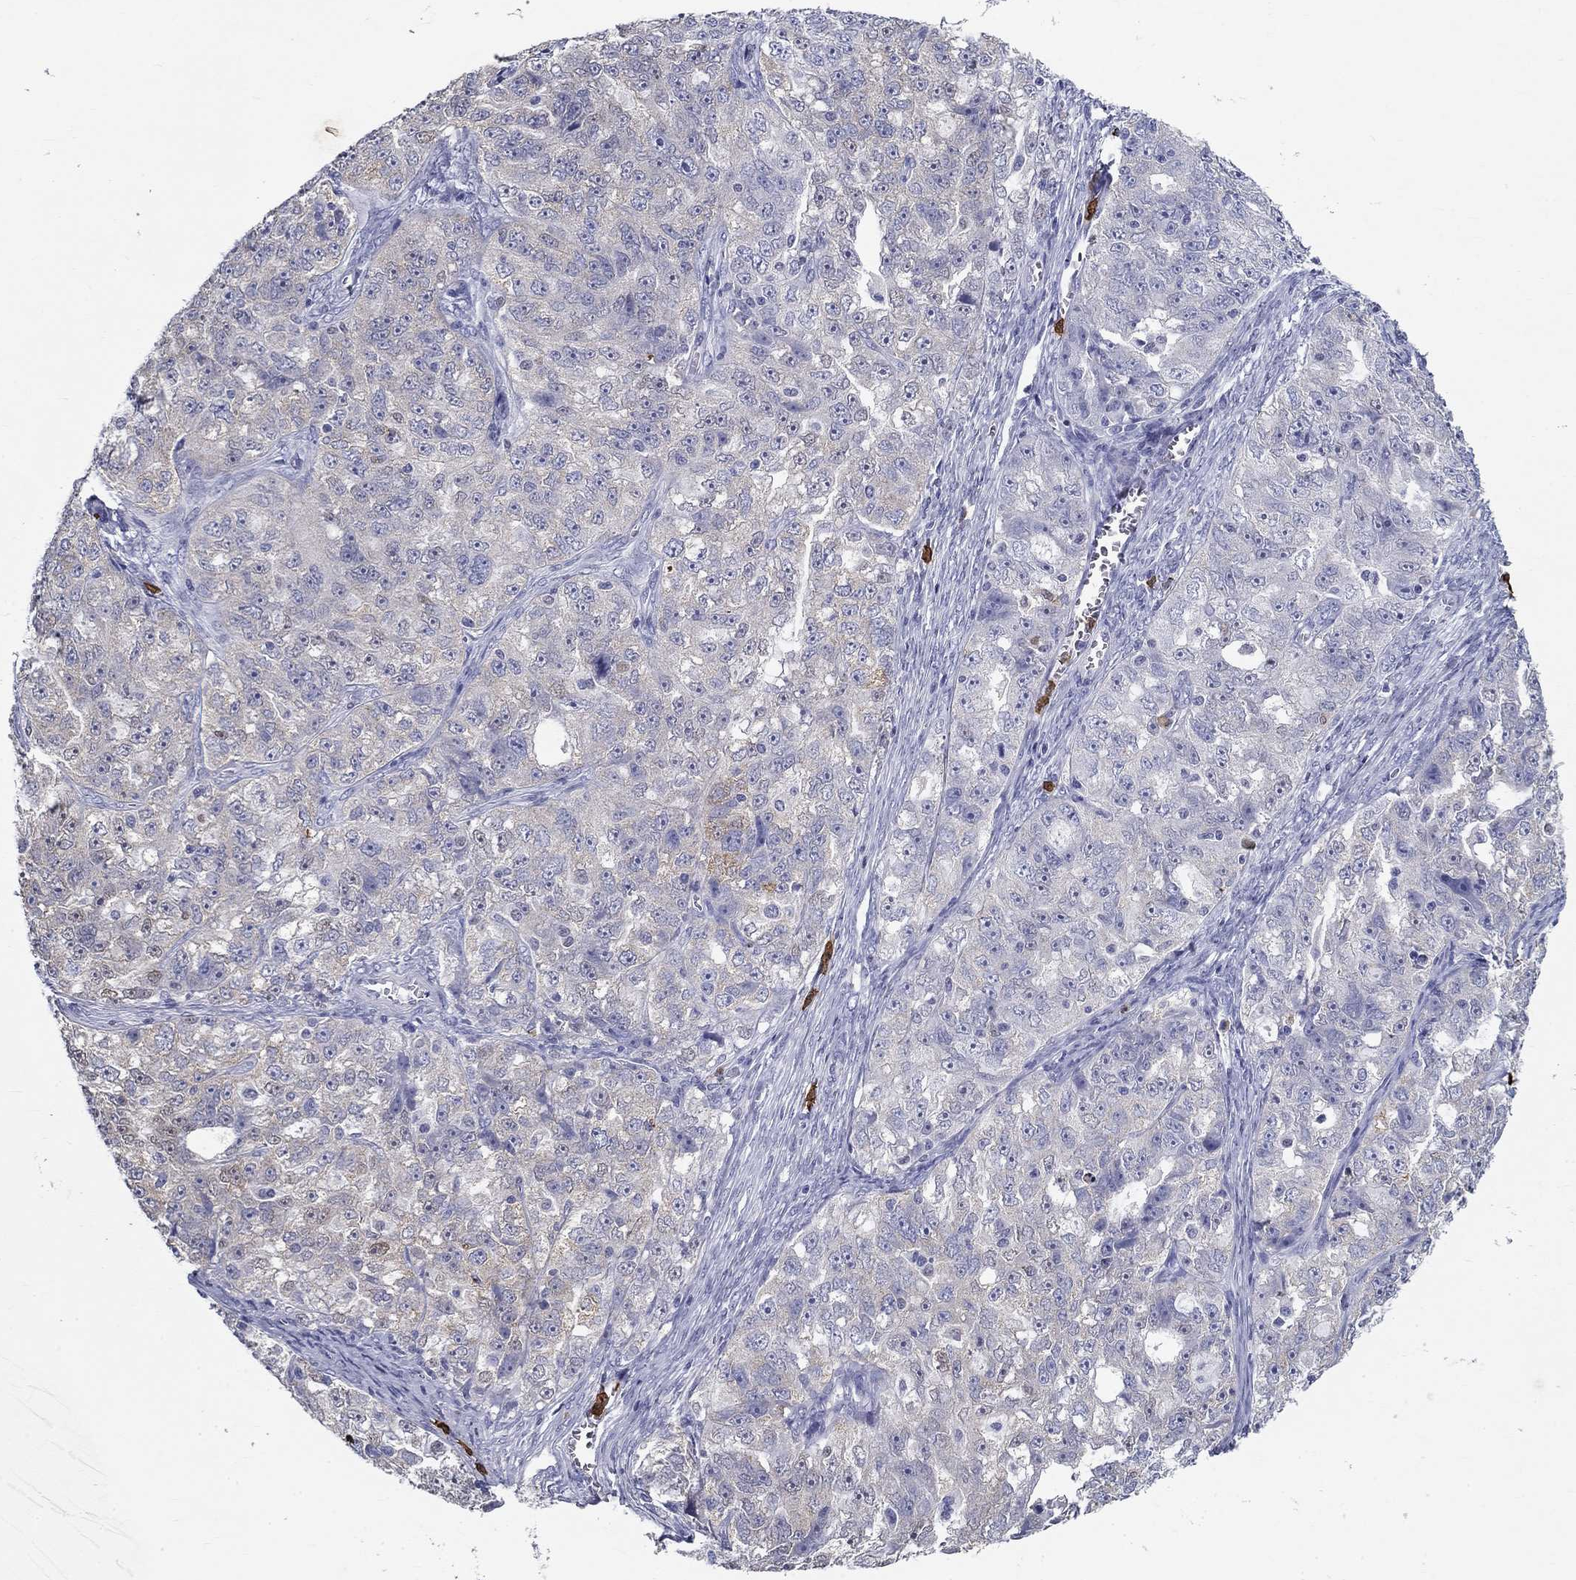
{"staining": {"intensity": "negative", "quantity": "none", "location": "none"}, "tissue": "ovarian cancer", "cell_type": "Tumor cells", "image_type": "cancer", "snomed": [{"axis": "morphology", "description": "Cystadenocarcinoma, serous, NOS"}, {"axis": "topography", "description": "Ovary"}], "caption": "Tumor cells show no significant expression in ovarian cancer (serous cystadenocarcinoma). (Immunohistochemistry (ihc), brightfield microscopy, high magnification).", "gene": "IGSF8", "patient": {"sex": "female", "age": 51}}